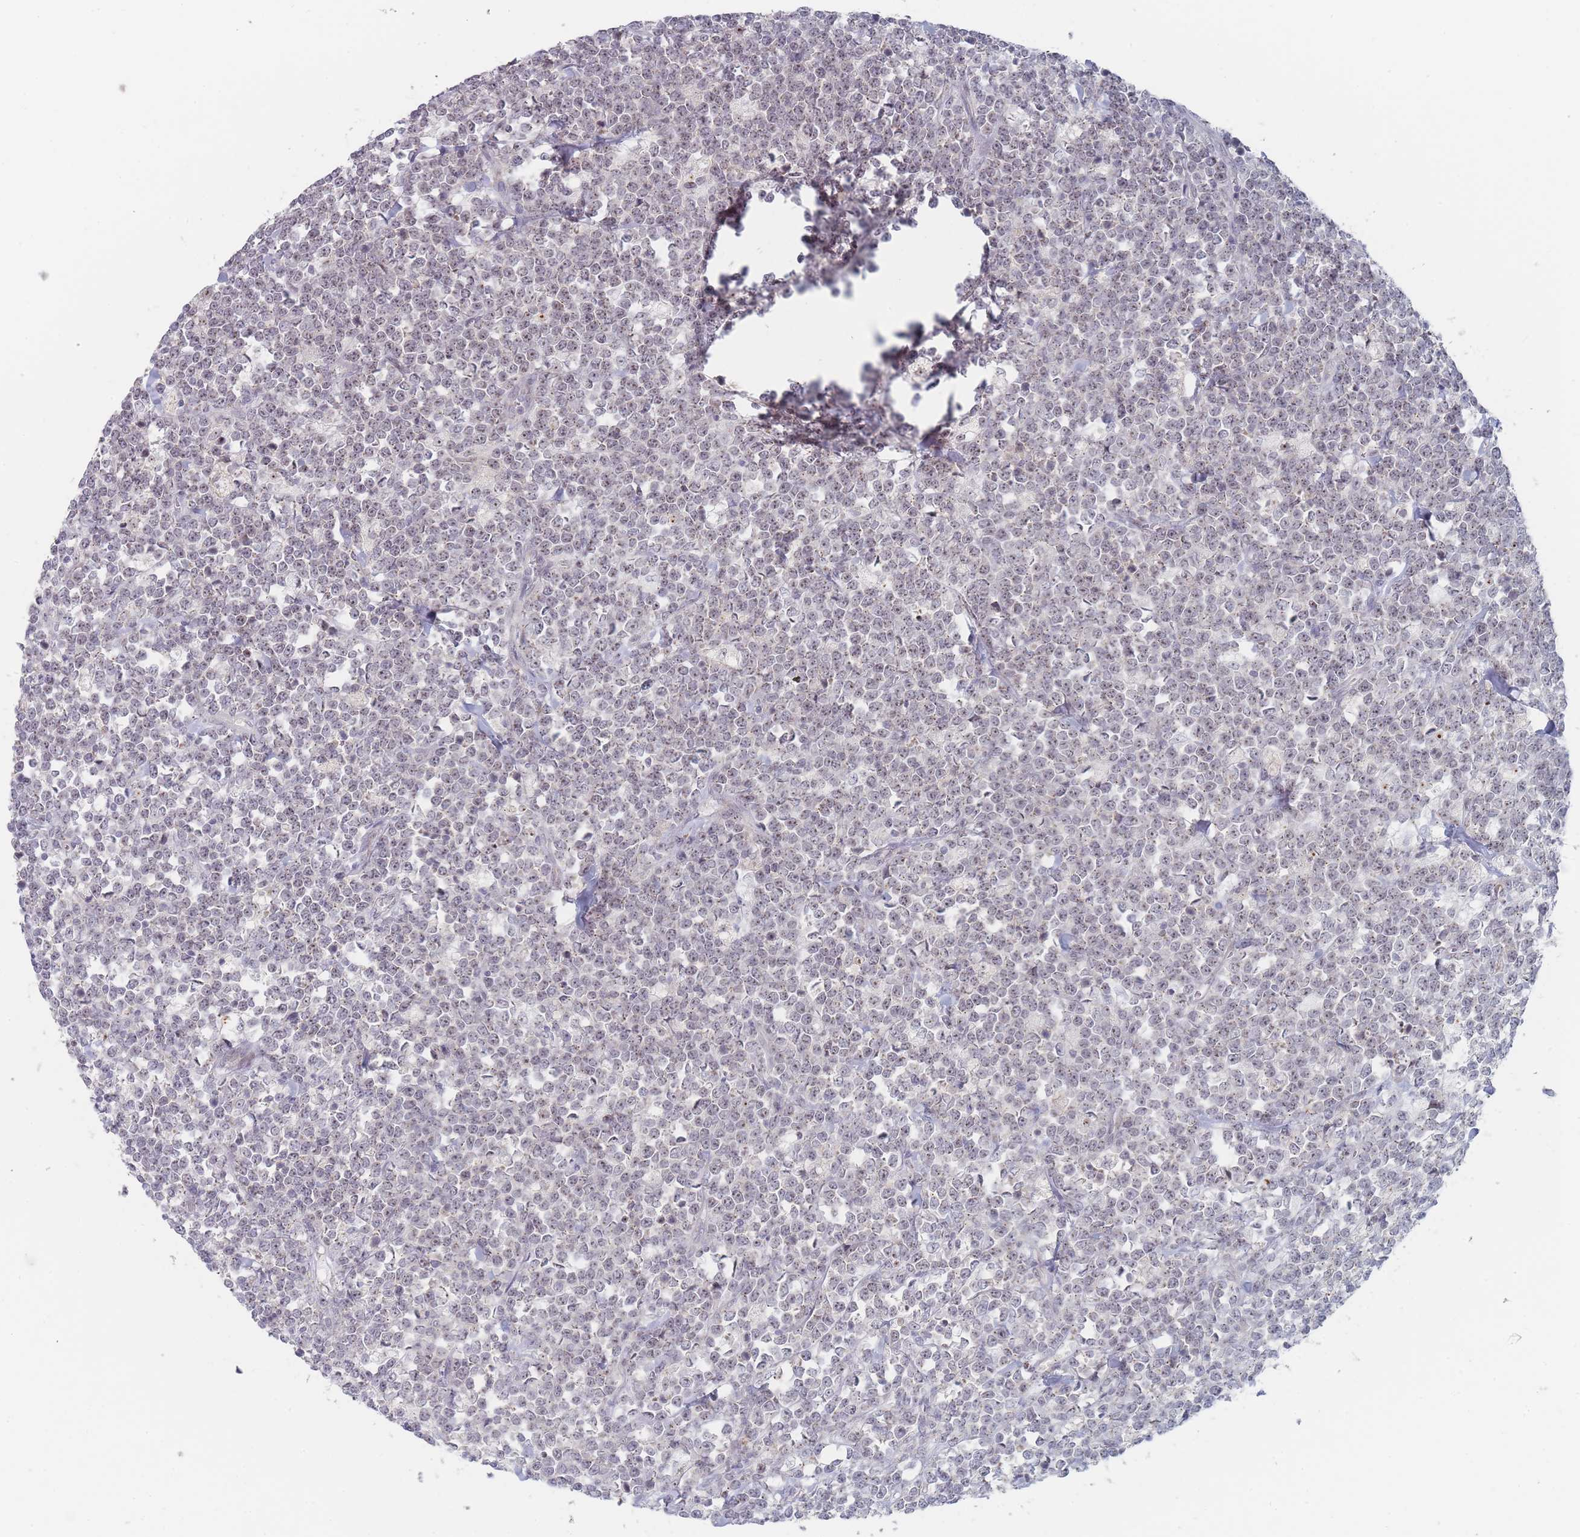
{"staining": {"intensity": "weak", "quantity": "<25%", "location": "nuclear"}, "tissue": "lymphoma", "cell_type": "Tumor cells", "image_type": "cancer", "snomed": [{"axis": "morphology", "description": "Malignant lymphoma, non-Hodgkin's type, High grade"}, {"axis": "topography", "description": "Small intestine"}], "caption": "A high-resolution photomicrograph shows immunohistochemistry staining of lymphoma, which shows no significant expression in tumor cells.", "gene": "RNF8", "patient": {"sex": "male", "age": 8}}